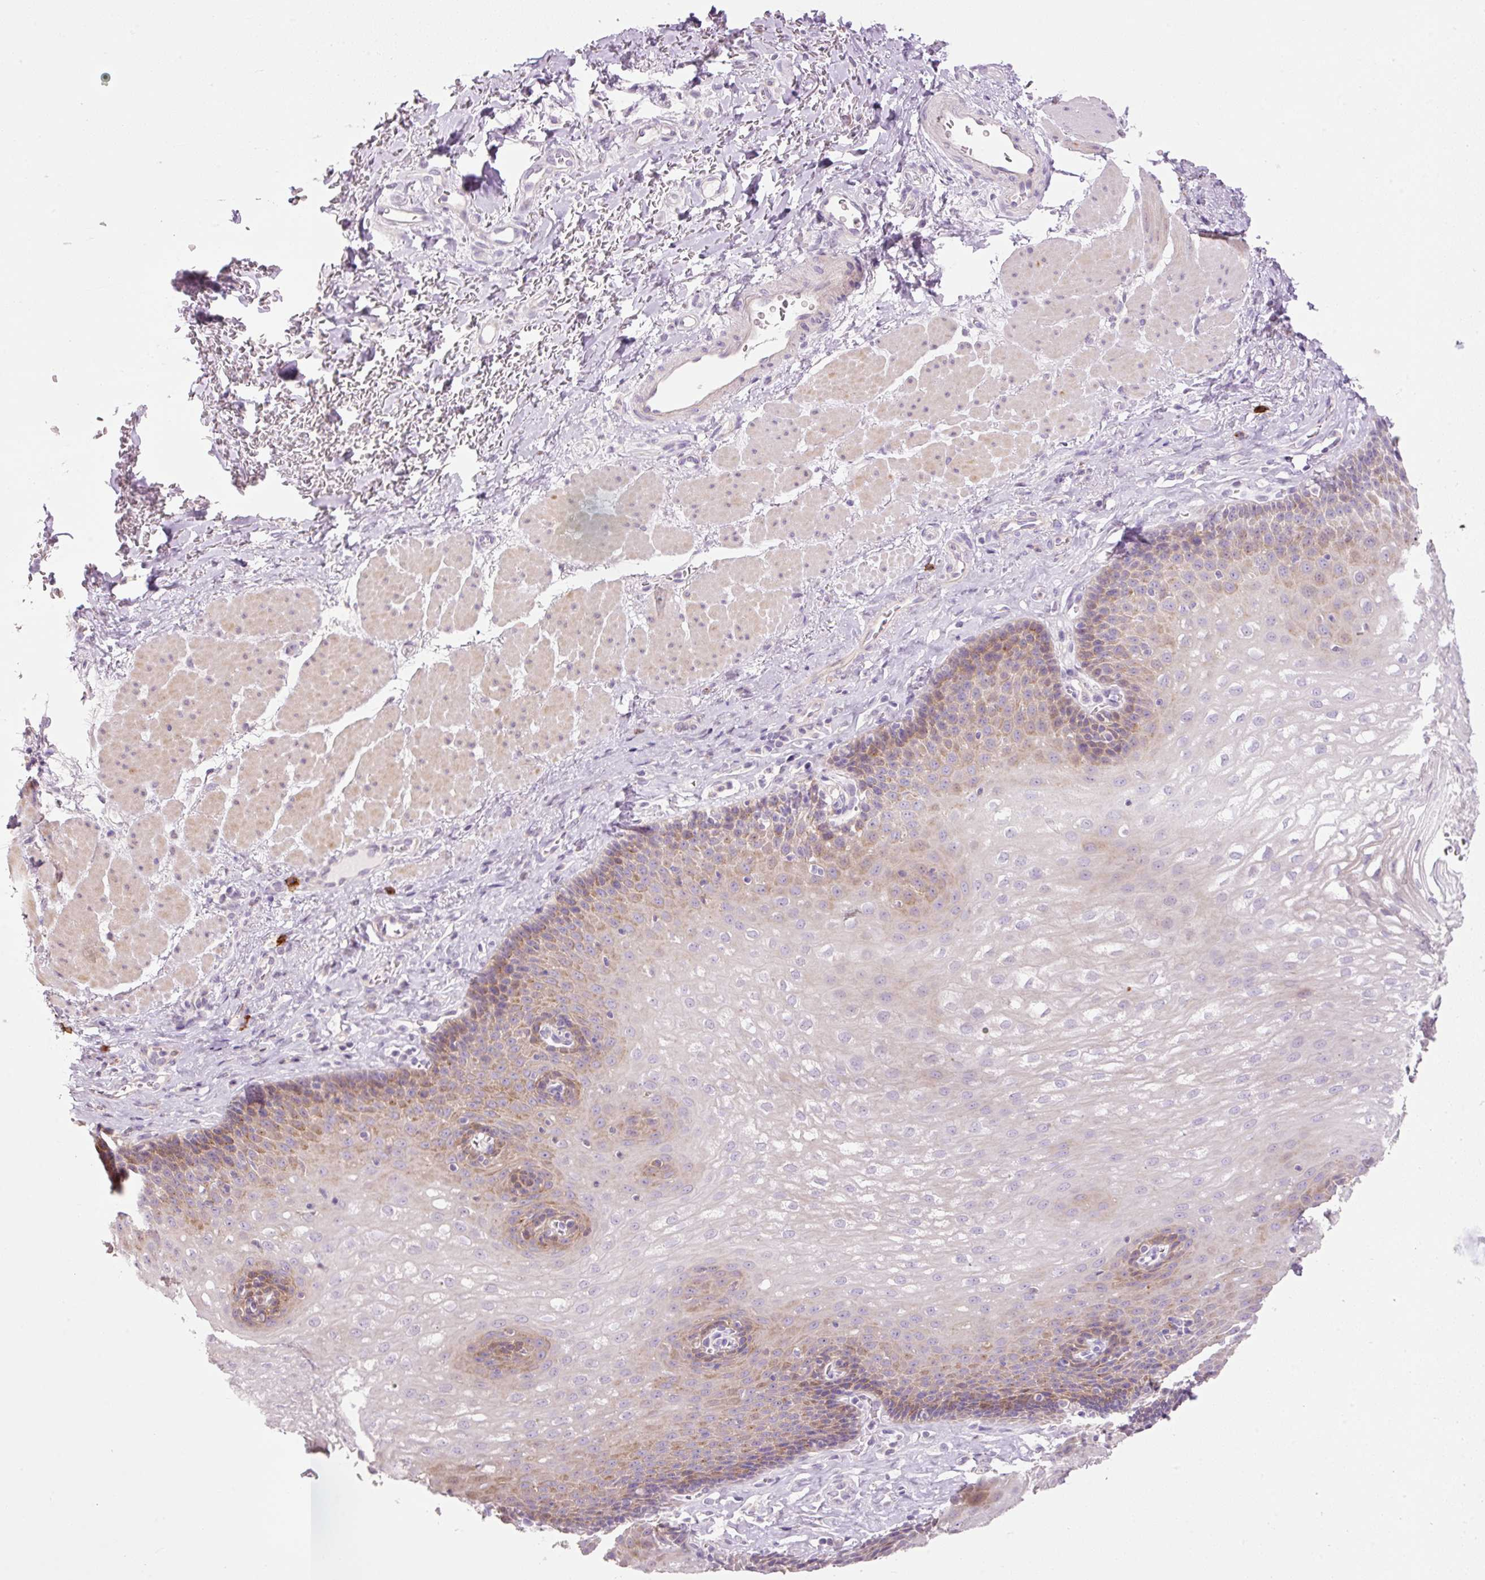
{"staining": {"intensity": "moderate", "quantity": "25%-75%", "location": "cytoplasmic/membranous"}, "tissue": "esophagus", "cell_type": "Squamous epithelial cells", "image_type": "normal", "snomed": [{"axis": "morphology", "description": "Normal tissue, NOS"}, {"axis": "topography", "description": "Esophagus"}], "caption": "Squamous epithelial cells exhibit medium levels of moderate cytoplasmic/membranous staining in approximately 25%-75% of cells in normal esophagus. (brown staining indicates protein expression, while blue staining denotes nuclei).", "gene": "HAX1", "patient": {"sex": "female", "age": 66}}